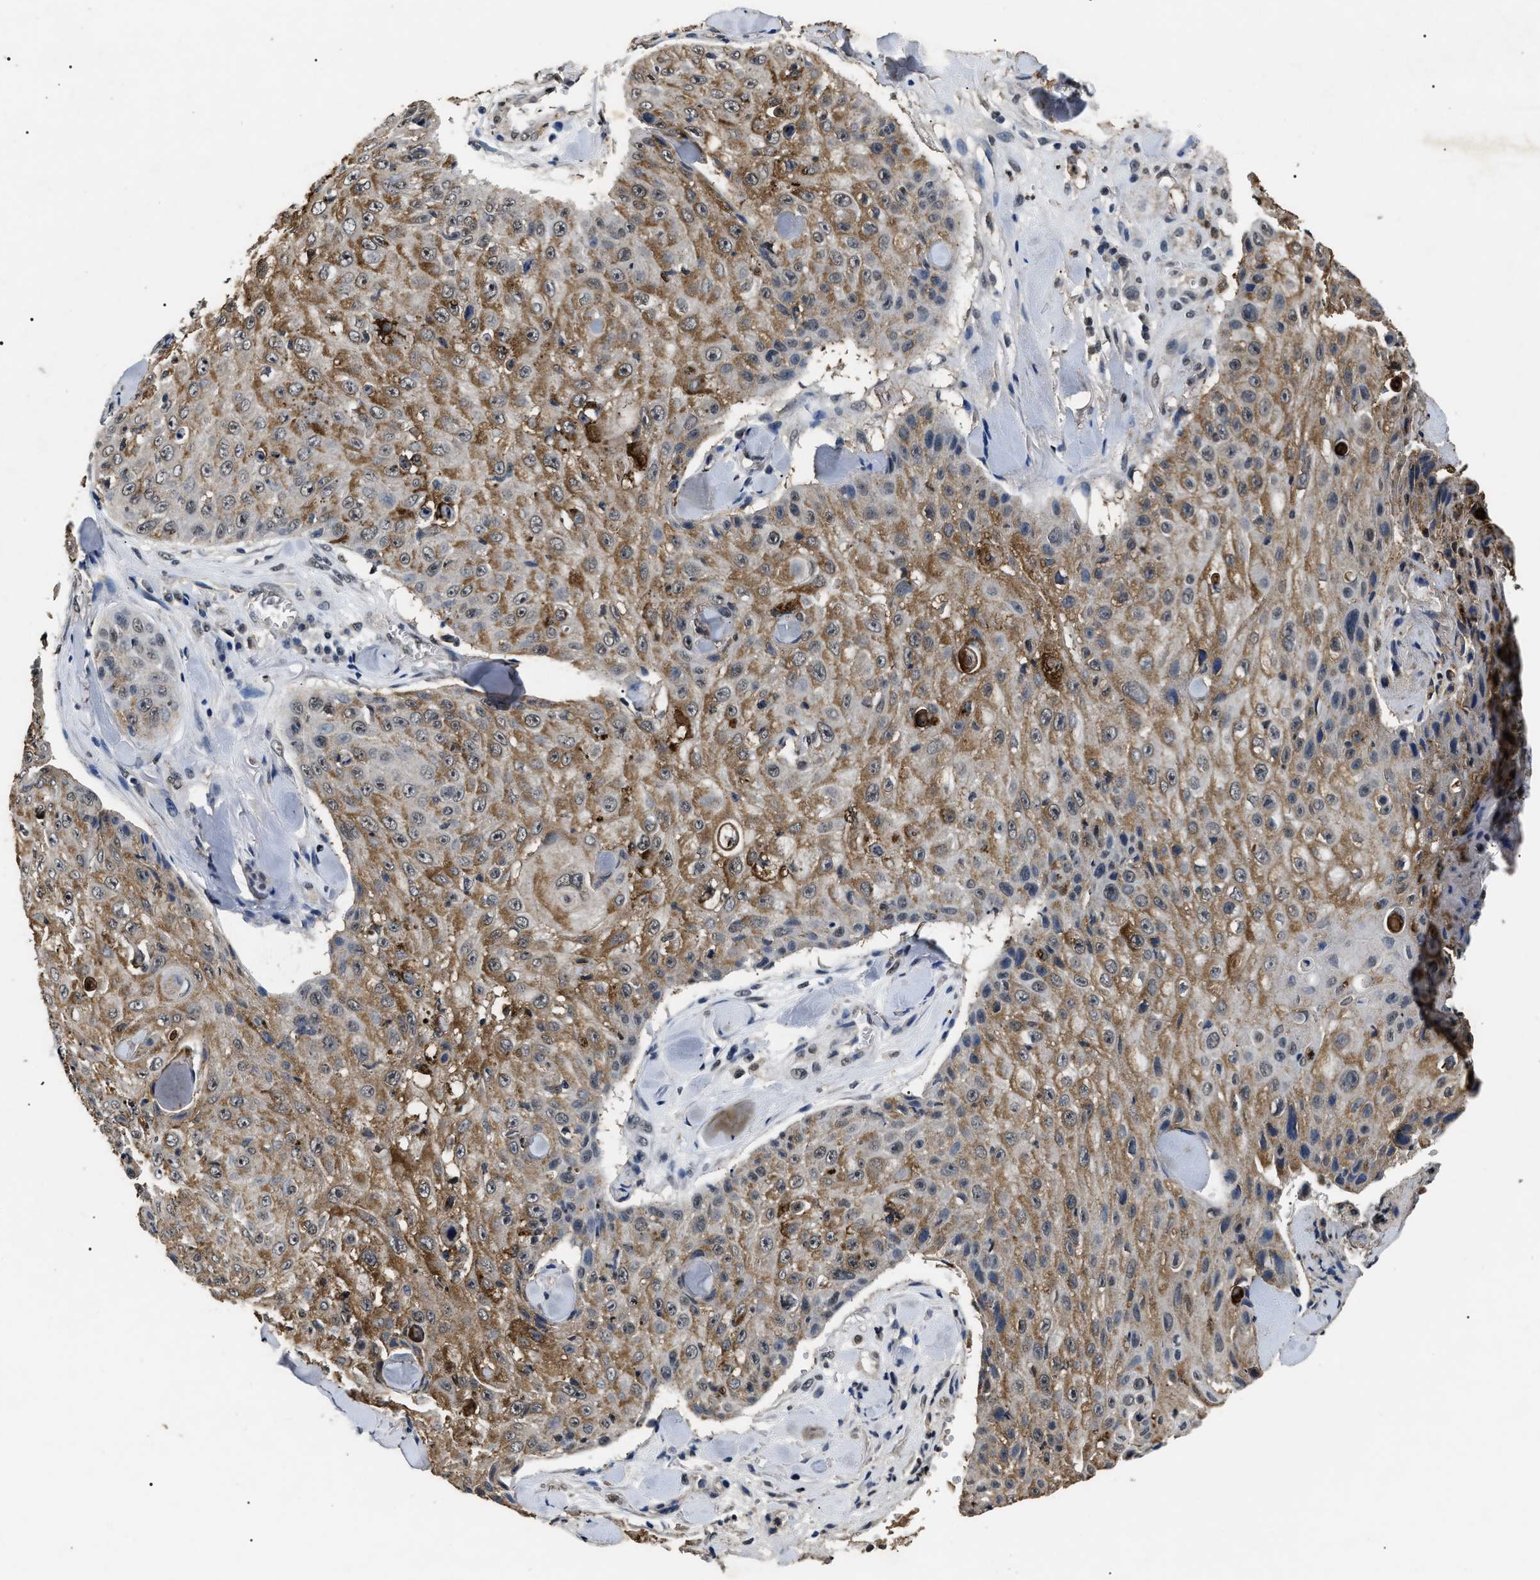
{"staining": {"intensity": "moderate", "quantity": ">75%", "location": "cytoplasmic/membranous"}, "tissue": "skin cancer", "cell_type": "Tumor cells", "image_type": "cancer", "snomed": [{"axis": "morphology", "description": "Squamous cell carcinoma, NOS"}, {"axis": "topography", "description": "Skin"}], "caption": "A histopathology image showing moderate cytoplasmic/membranous staining in approximately >75% of tumor cells in squamous cell carcinoma (skin), as visualized by brown immunohistochemical staining.", "gene": "ANP32E", "patient": {"sex": "male", "age": 86}}